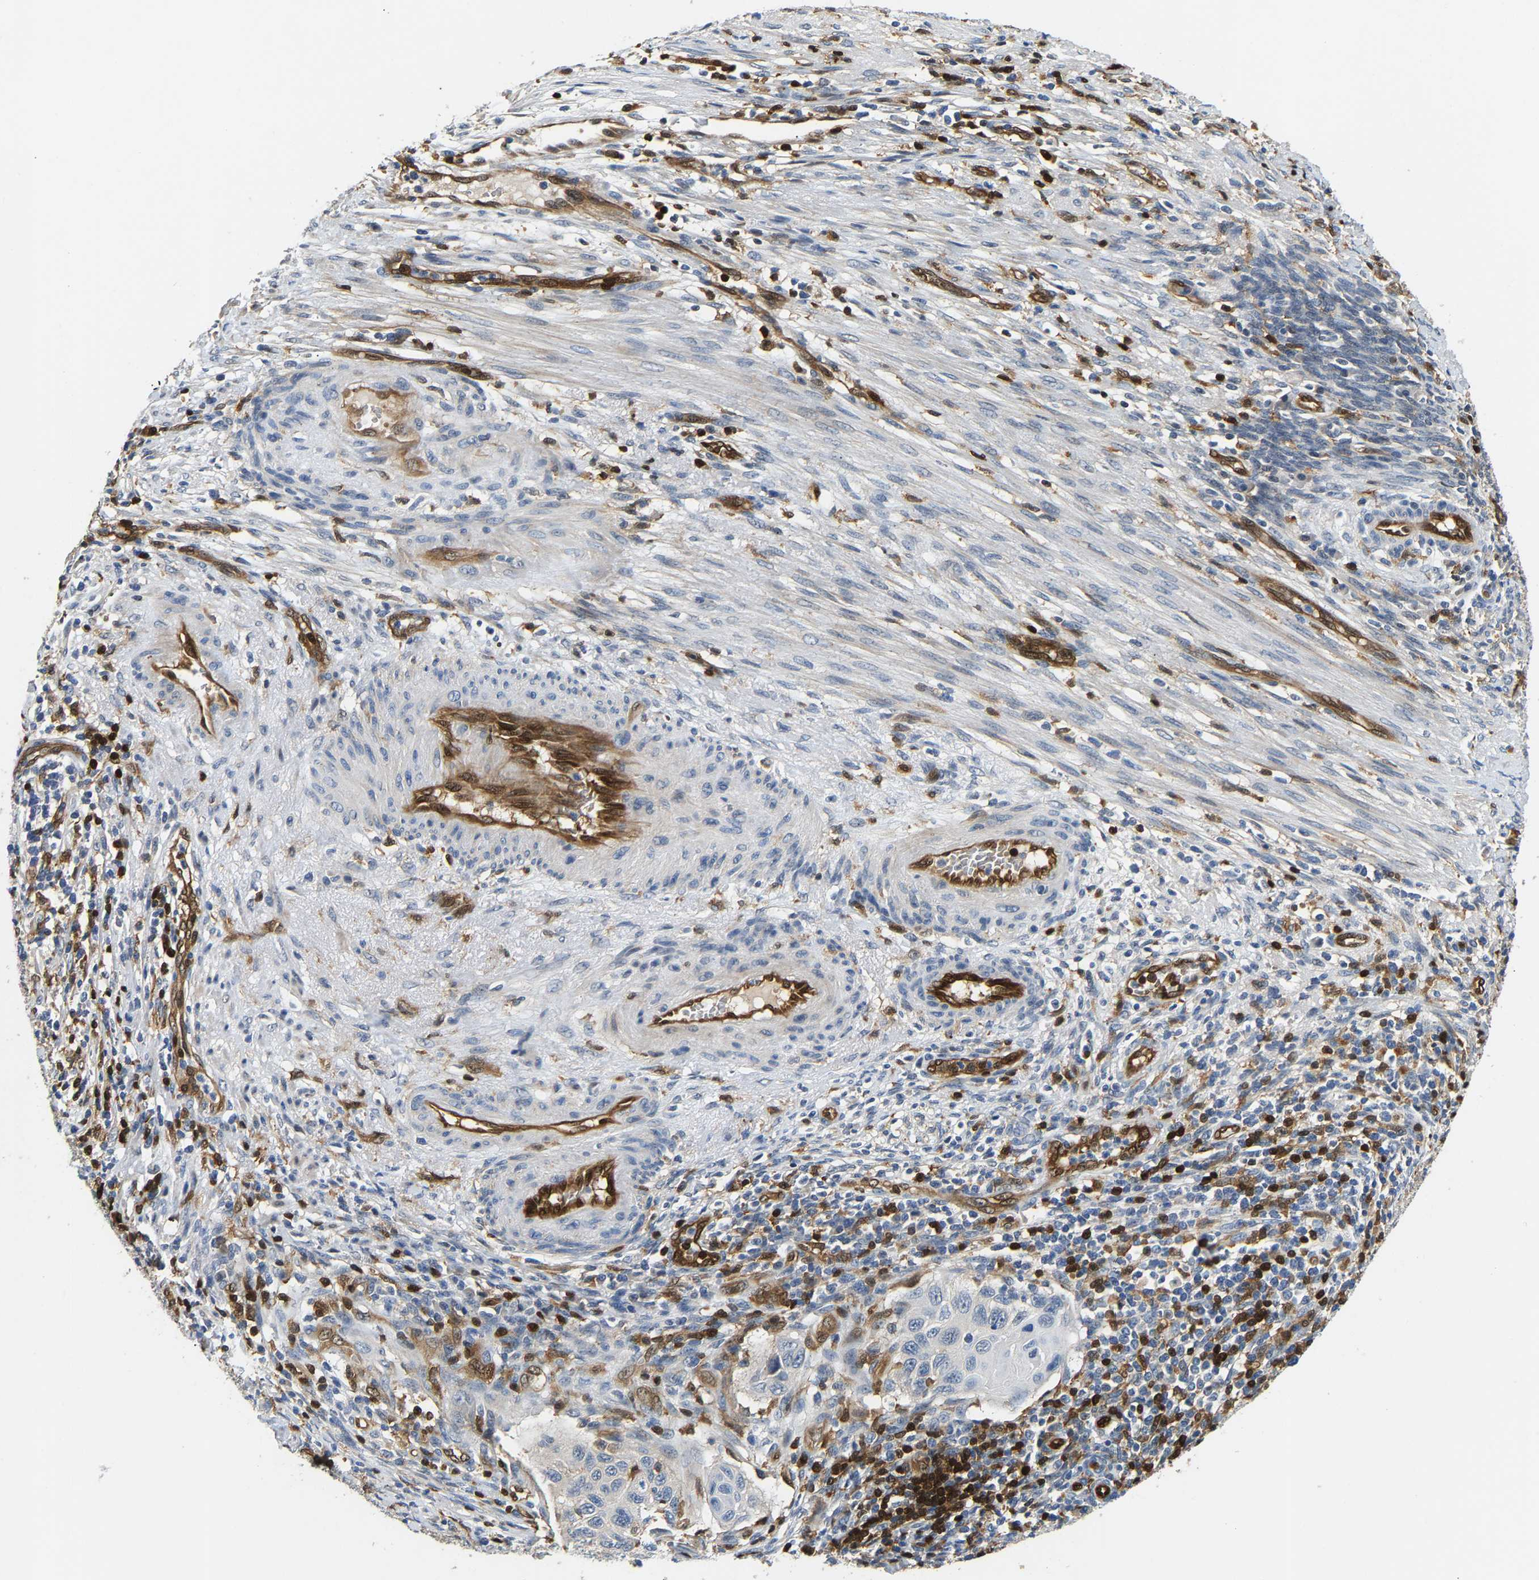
{"staining": {"intensity": "negative", "quantity": "none", "location": "none"}, "tissue": "cervical cancer", "cell_type": "Tumor cells", "image_type": "cancer", "snomed": [{"axis": "morphology", "description": "Squamous cell carcinoma, NOS"}, {"axis": "topography", "description": "Cervix"}], "caption": "Immunohistochemistry histopathology image of cervical cancer stained for a protein (brown), which exhibits no positivity in tumor cells.", "gene": "GIMAP7", "patient": {"sex": "female", "age": 70}}